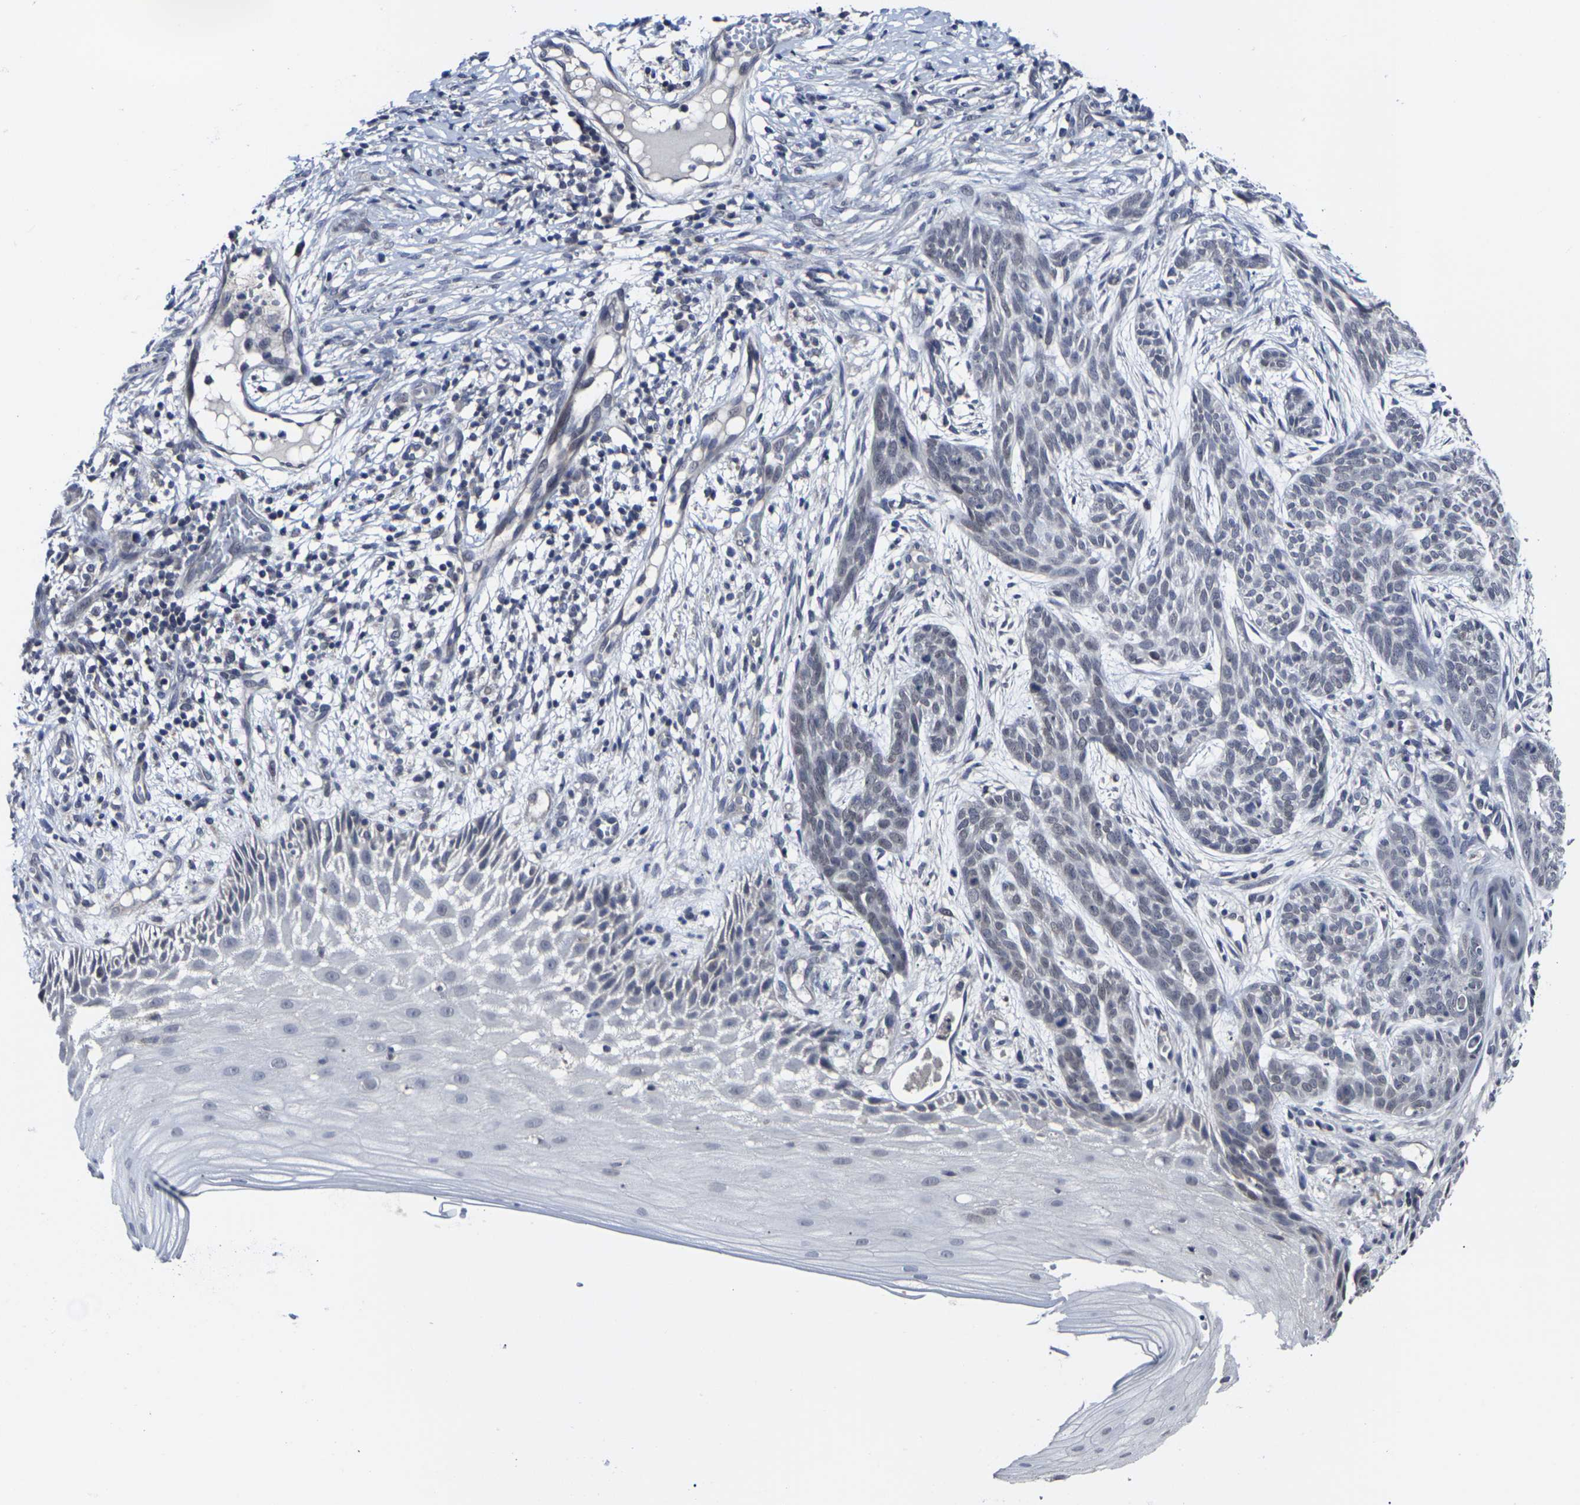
{"staining": {"intensity": "negative", "quantity": "none", "location": "none"}, "tissue": "skin cancer", "cell_type": "Tumor cells", "image_type": "cancer", "snomed": [{"axis": "morphology", "description": "Basal cell carcinoma"}, {"axis": "topography", "description": "Skin"}], "caption": "Micrograph shows no protein staining in tumor cells of skin cancer (basal cell carcinoma) tissue.", "gene": "MSANTD4", "patient": {"sex": "female", "age": 59}}